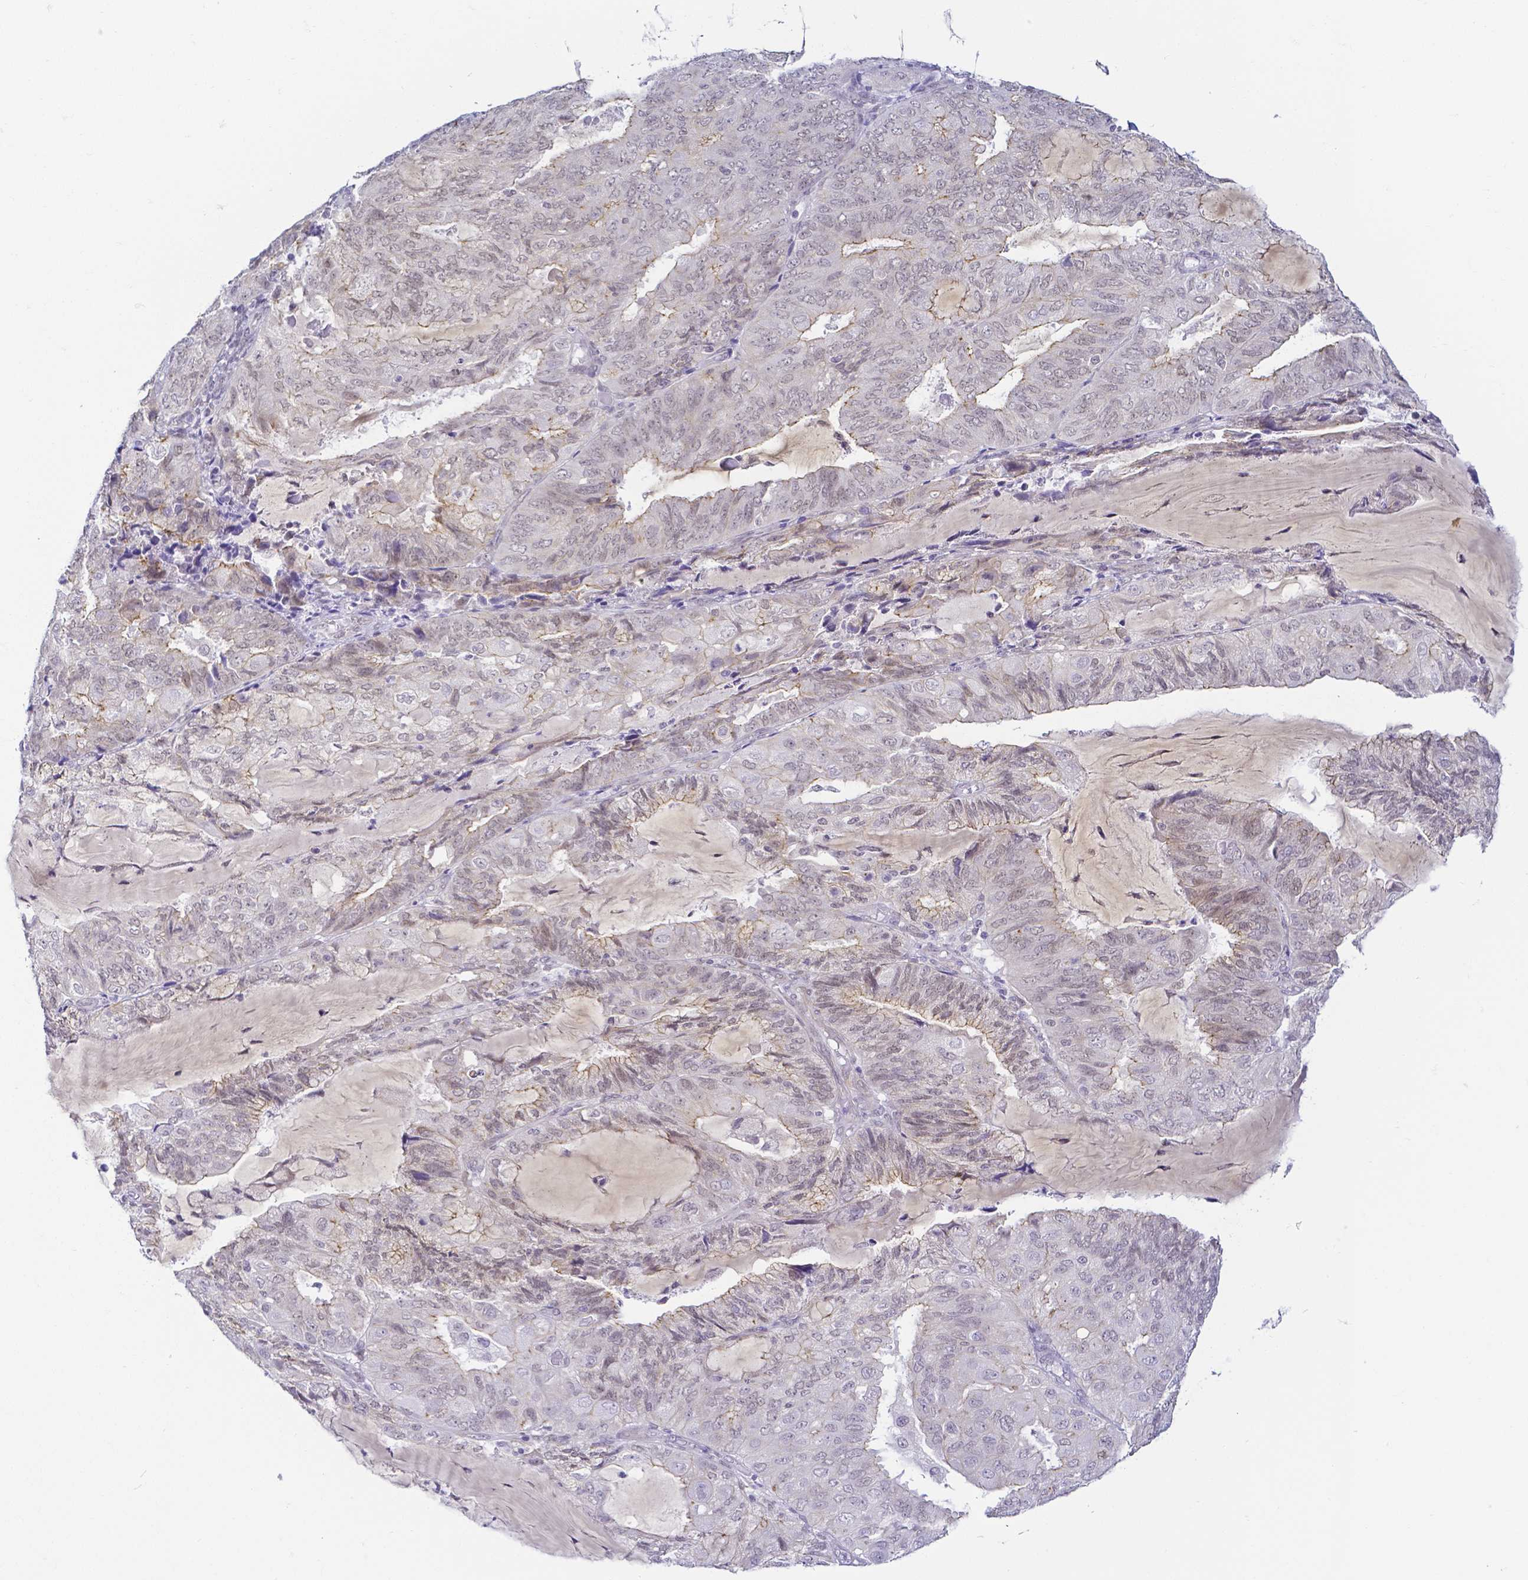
{"staining": {"intensity": "weak", "quantity": "25%-75%", "location": "cytoplasmic/membranous,nuclear"}, "tissue": "endometrial cancer", "cell_type": "Tumor cells", "image_type": "cancer", "snomed": [{"axis": "morphology", "description": "Adenocarcinoma, NOS"}, {"axis": "topography", "description": "Endometrium"}], "caption": "Endometrial cancer (adenocarcinoma) tissue shows weak cytoplasmic/membranous and nuclear staining in approximately 25%-75% of tumor cells The protein is shown in brown color, while the nuclei are stained blue.", "gene": "FAM83G", "patient": {"sex": "female", "age": 81}}